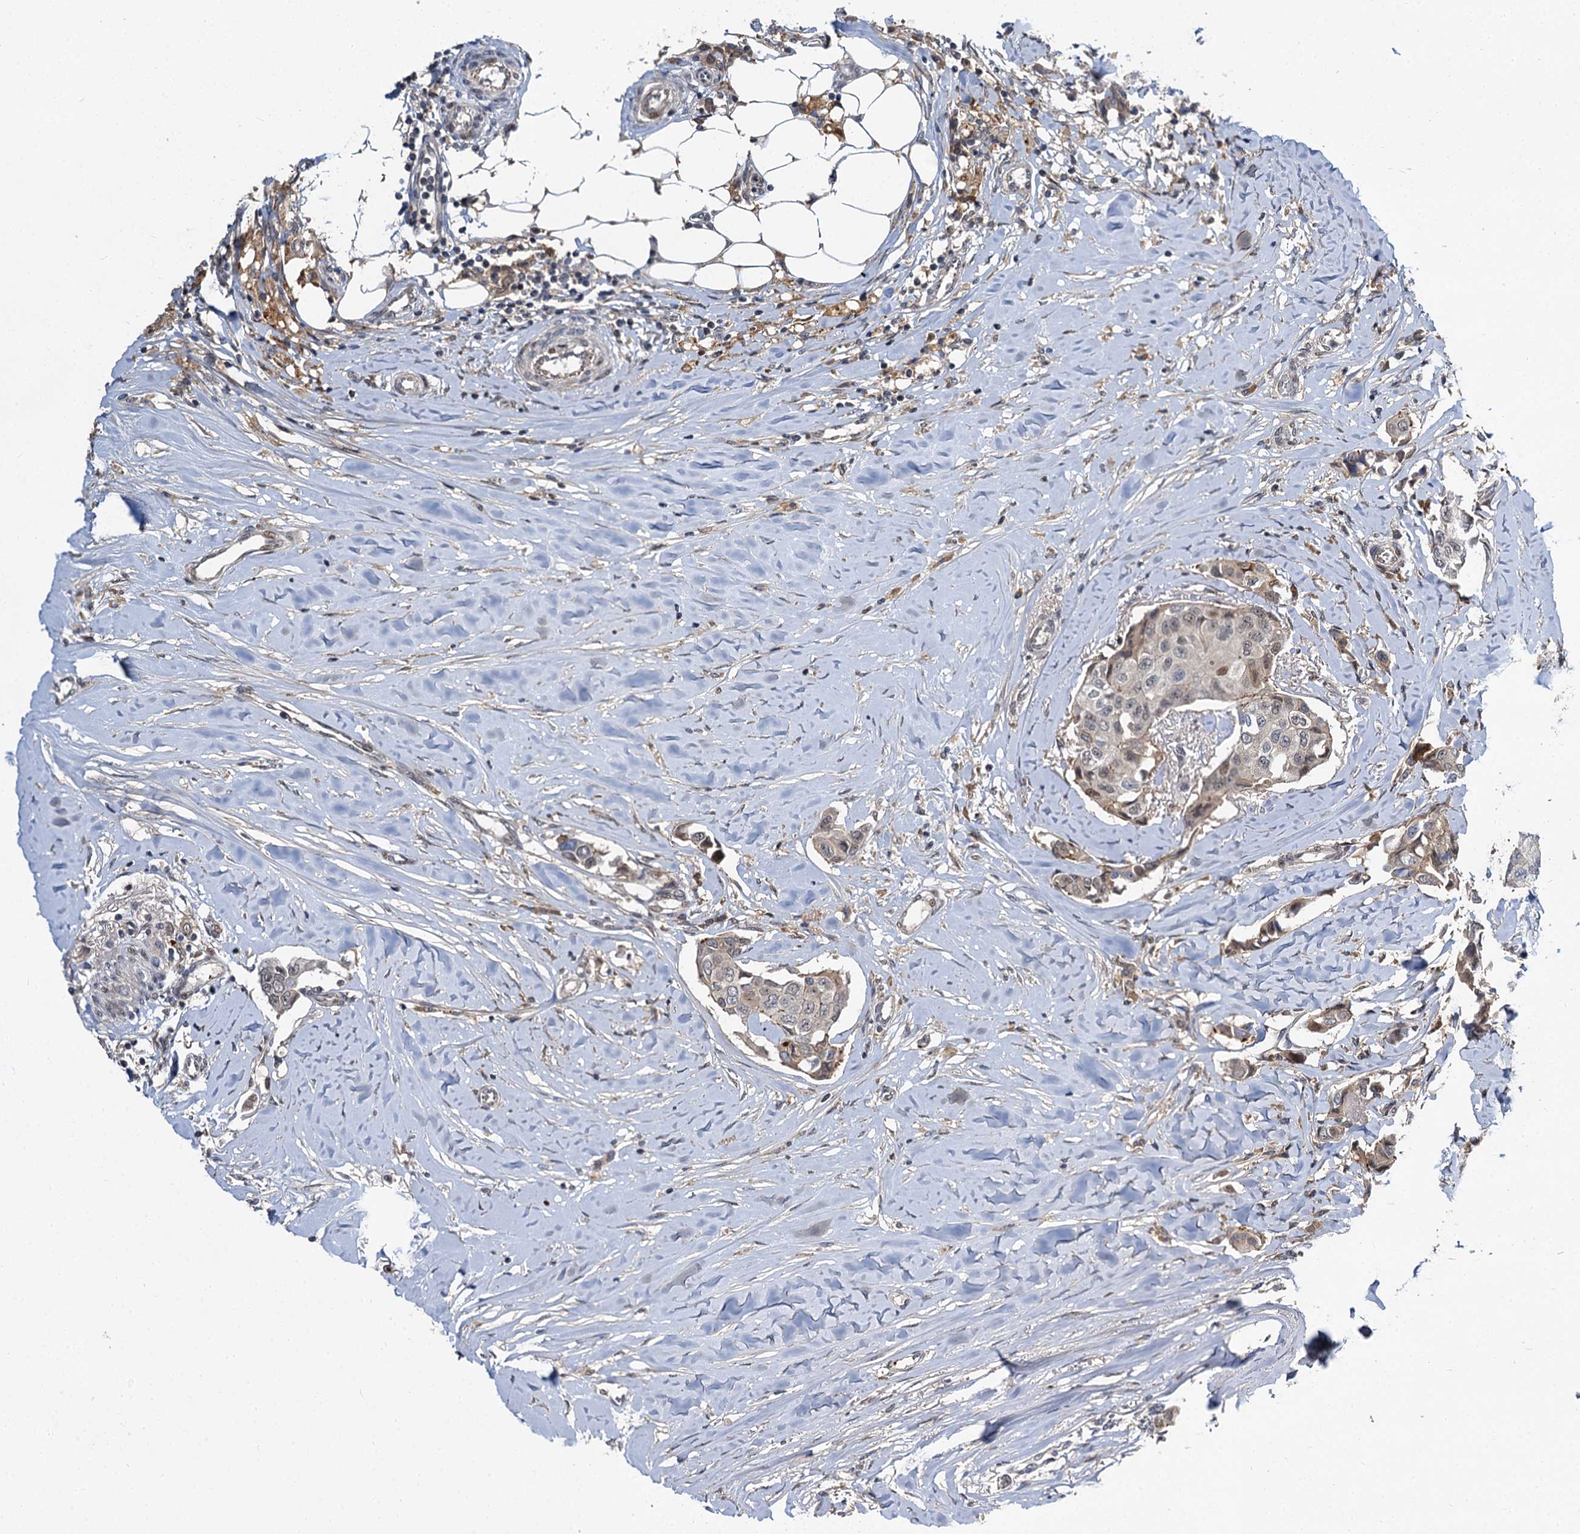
{"staining": {"intensity": "weak", "quantity": "<25%", "location": "nuclear"}, "tissue": "breast cancer", "cell_type": "Tumor cells", "image_type": "cancer", "snomed": [{"axis": "morphology", "description": "Duct carcinoma"}, {"axis": "topography", "description": "Breast"}], "caption": "An immunohistochemistry image of breast cancer (infiltrating ductal carcinoma) is shown. There is no staining in tumor cells of breast cancer (infiltrating ductal carcinoma).", "gene": "MBD6", "patient": {"sex": "female", "age": 80}}